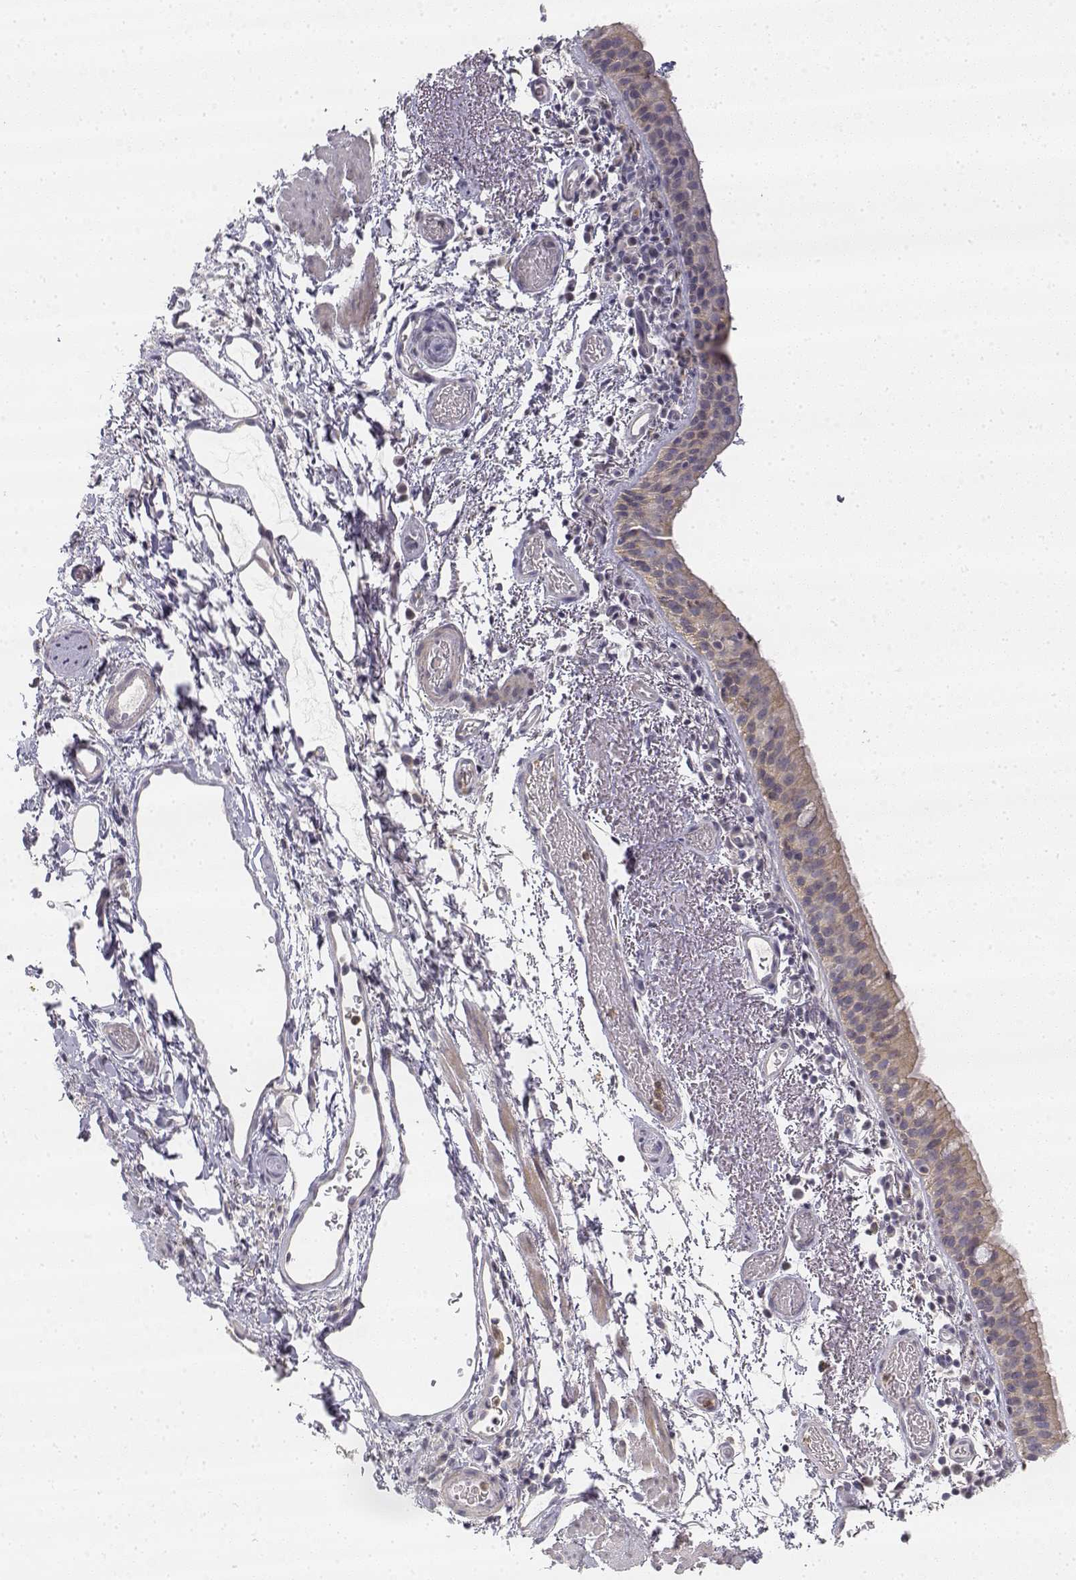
{"staining": {"intensity": "weak", "quantity": "25%-75%", "location": "cytoplasmic/membranous"}, "tissue": "bronchus", "cell_type": "Respiratory epithelial cells", "image_type": "normal", "snomed": [{"axis": "morphology", "description": "Normal tissue, NOS"}, {"axis": "morphology", "description": "Adenocarcinoma, NOS"}, {"axis": "topography", "description": "Bronchus"}], "caption": "Immunohistochemistry (IHC) of unremarkable bronchus exhibits low levels of weak cytoplasmic/membranous staining in approximately 25%-75% of respiratory epithelial cells.", "gene": "GLIPR1L2", "patient": {"sex": "male", "age": 68}}